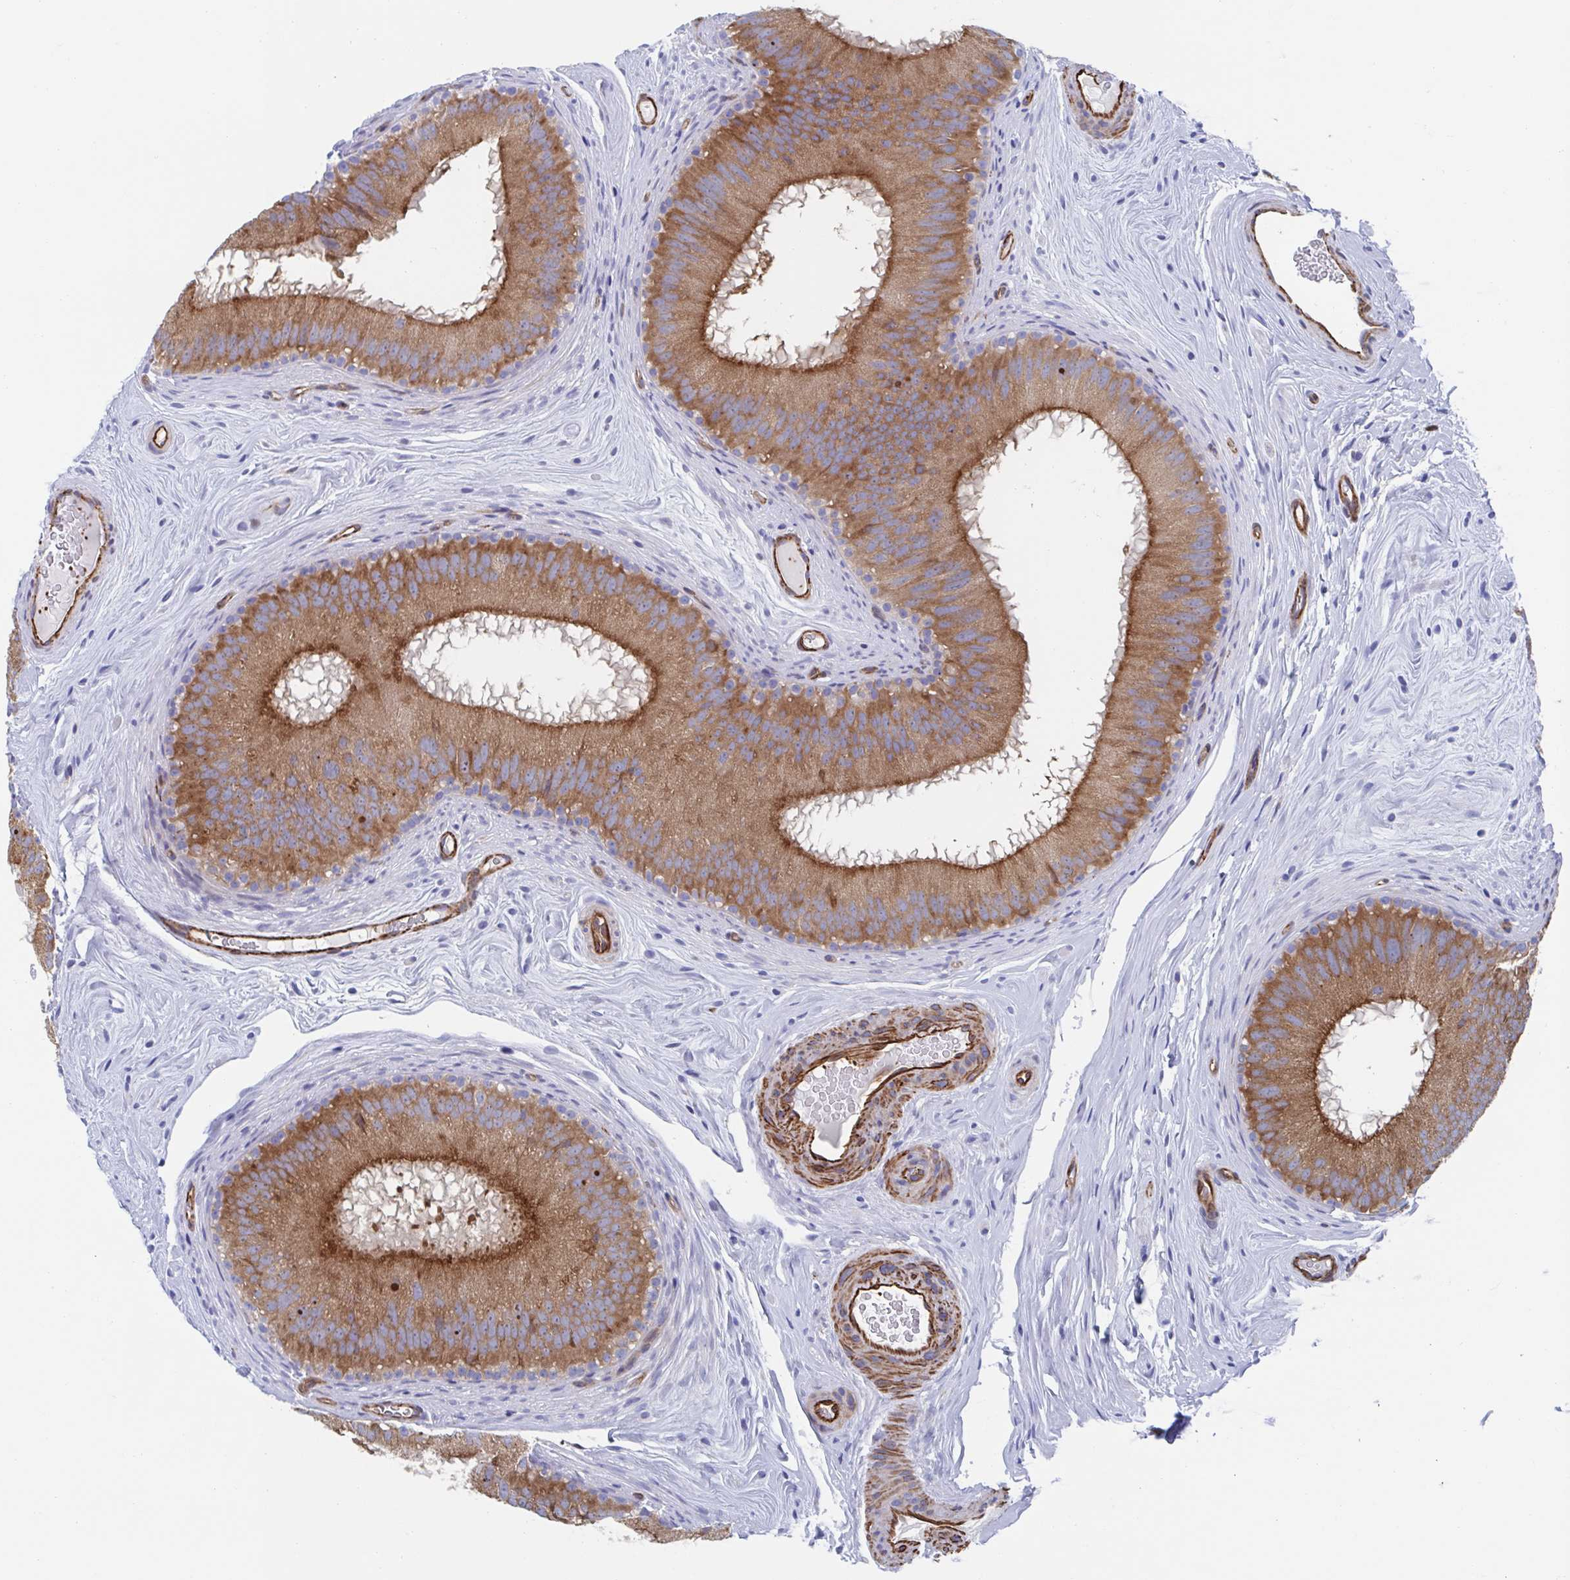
{"staining": {"intensity": "moderate", "quantity": ">75%", "location": "cytoplasmic/membranous"}, "tissue": "epididymis", "cell_type": "Glandular cells", "image_type": "normal", "snomed": [{"axis": "morphology", "description": "Normal tissue, NOS"}, {"axis": "topography", "description": "Epididymis"}], "caption": "High-power microscopy captured an immunohistochemistry micrograph of normal epididymis, revealing moderate cytoplasmic/membranous expression in about >75% of glandular cells.", "gene": "KLC3", "patient": {"sex": "male", "age": 44}}